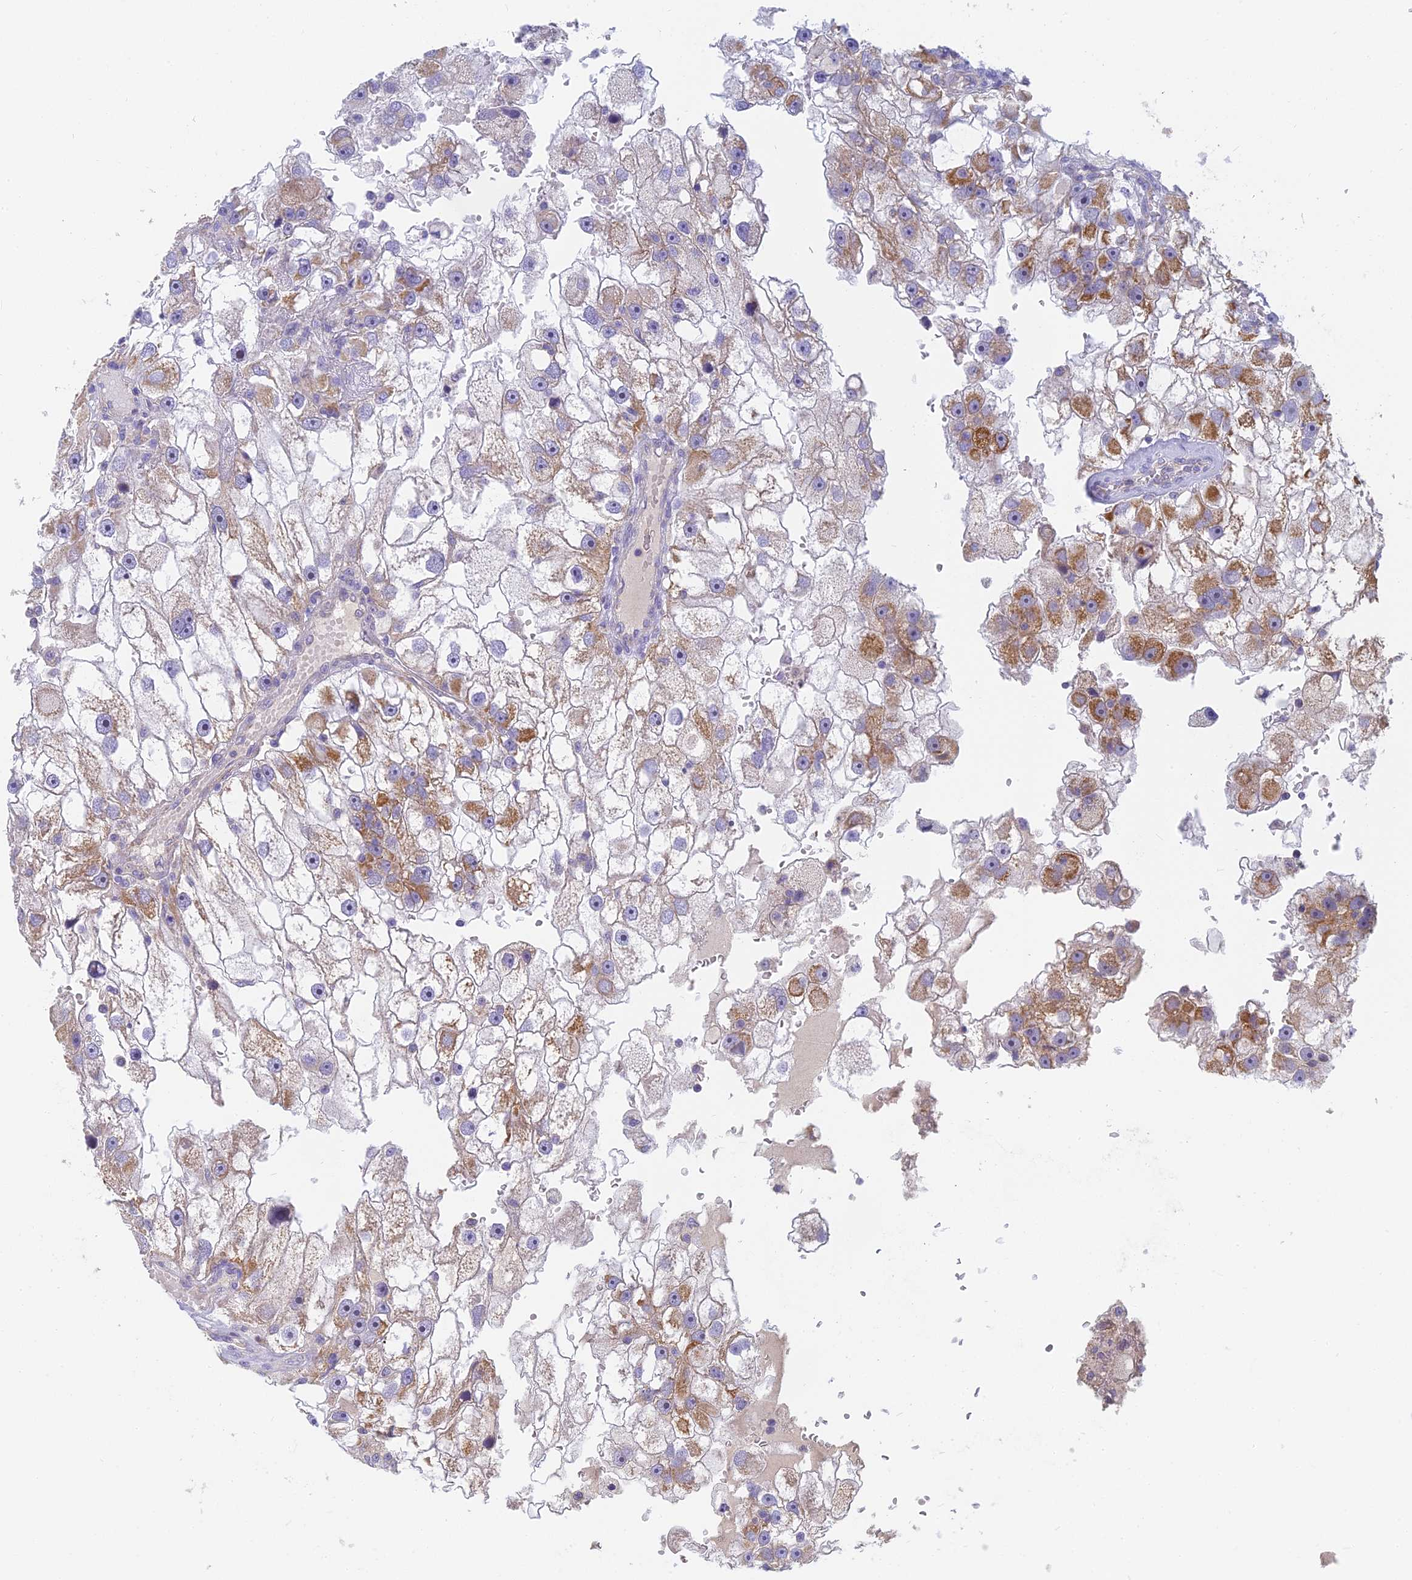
{"staining": {"intensity": "moderate", "quantity": "25%-75%", "location": "cytoplasmic/membranous"}, "tissue": "renal cancer", "cell_type": "Tumor cells", "image_type": "cancer", "snomed": [{"axis": "morphology", "description": "Adenocarcinoma, NOS"}, {"axis": "topography", "description": "Kidney"}], "caption": "DAB immunohistochemical staining of human adenocarcinoma (renal) reveals moderate cytoplasmic/membranous protein positivity in about 25%-75% of tumor cells. The staining is performed using DAB (3,3'-diaminobenzidine) brown chromogen to label protein expression. The nuclei are counter-stained blue using hematoxylin.", "gene": "MRPL15", "patient": {"sex": "male", "age": 63}}